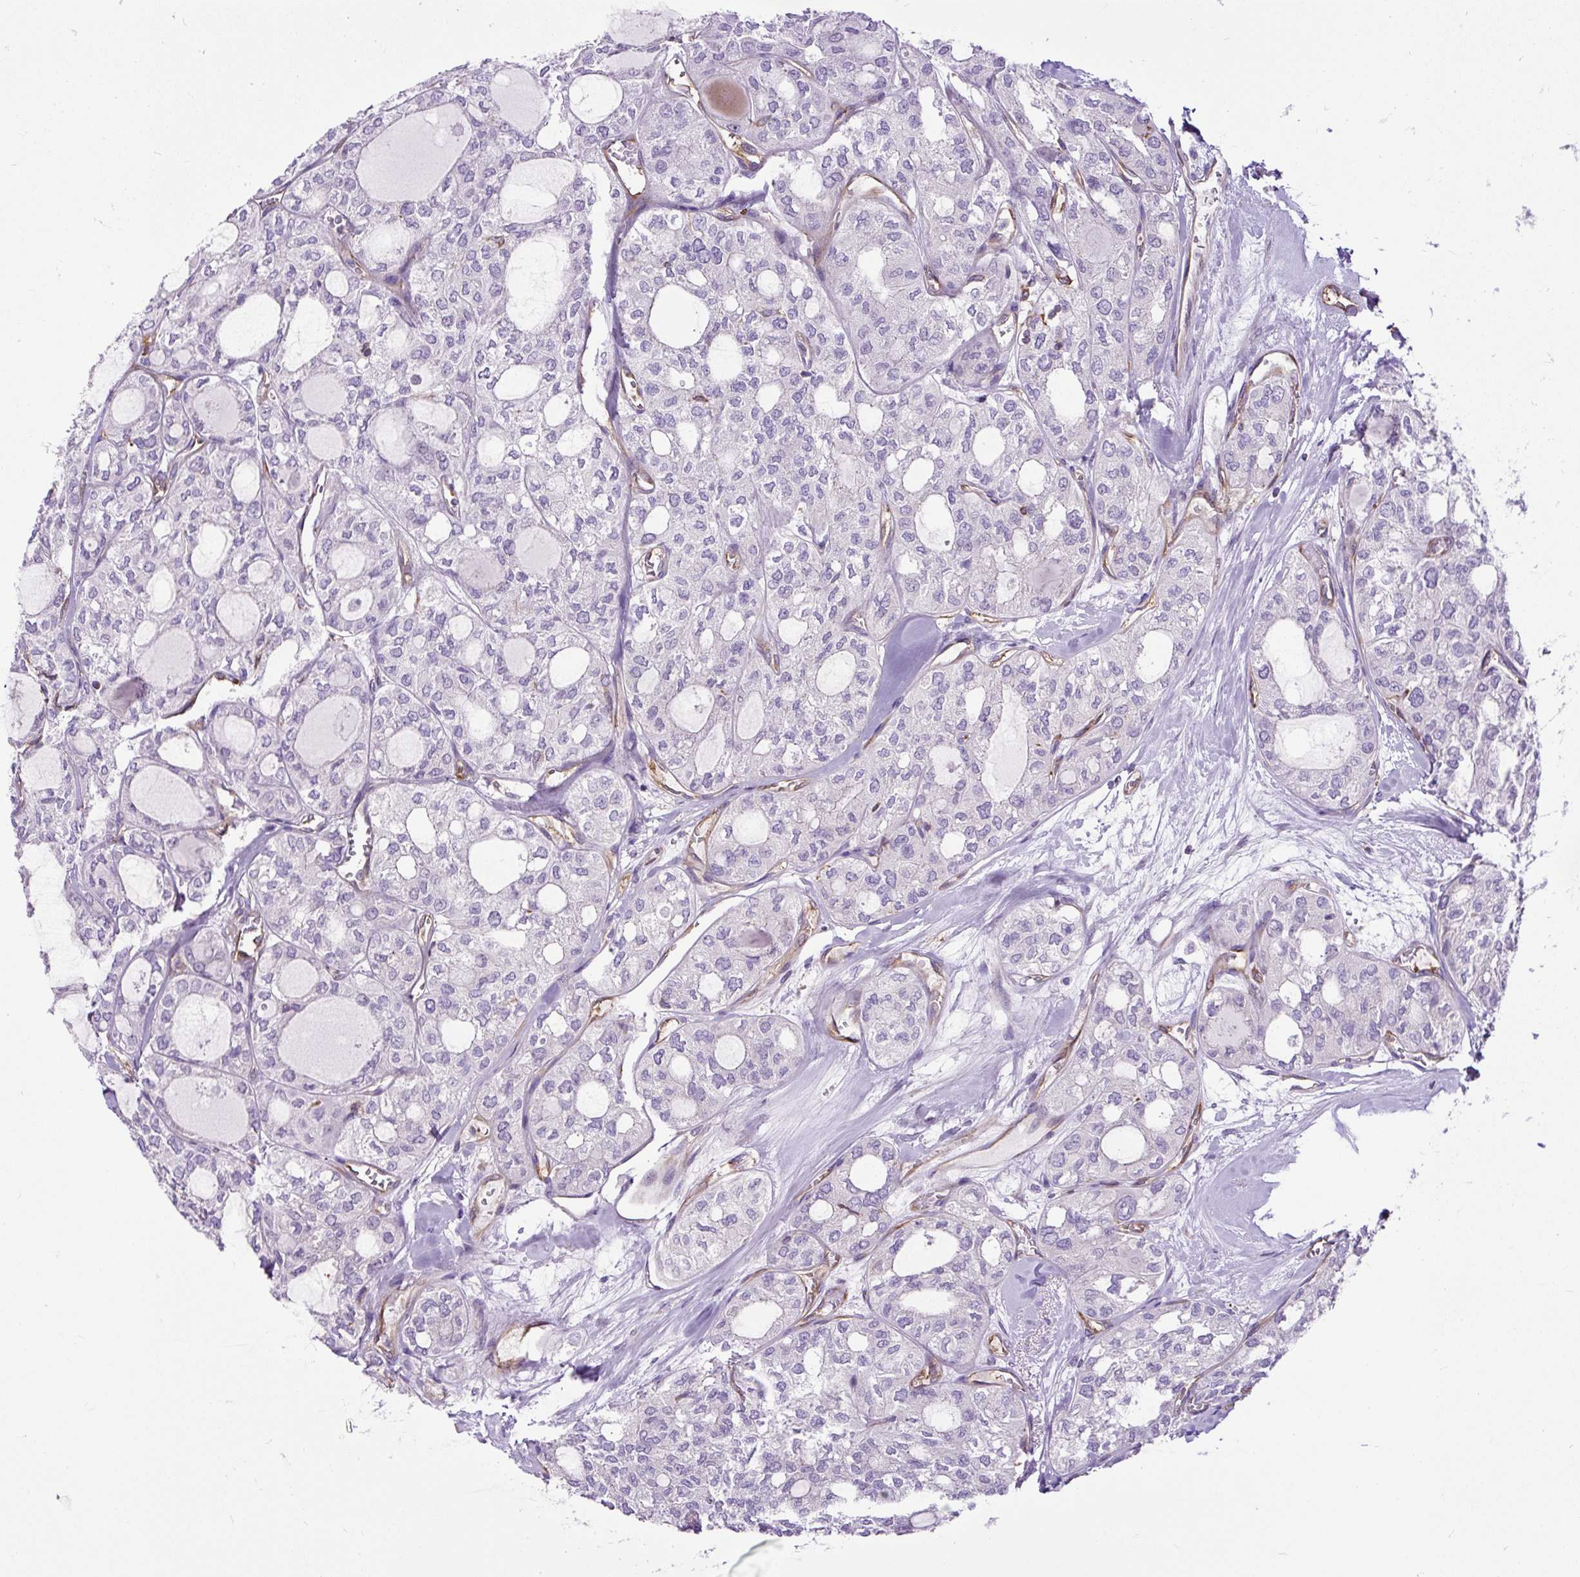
{"staining": {"intensity": "negative", "quantity": "none", "location": "none"}, "tissue": "thyroid cancer", "cell_type": "Tumor cells", "image_type": "cancer", "snomed": [{"axis": "morphology", "description": "Follicular adenoma carcinoma, NOS"}, {"axis": "topography", "description": "Thyroid gland"}], "caption": "Immunohistochemistry image of thyroid cancer (follicular adenoma carcinoma) stained for a protein (brown), which shows no positivity in tumor cells.", "gene": "MAP1S", "patient": {"sex": "male", "age": 75}}